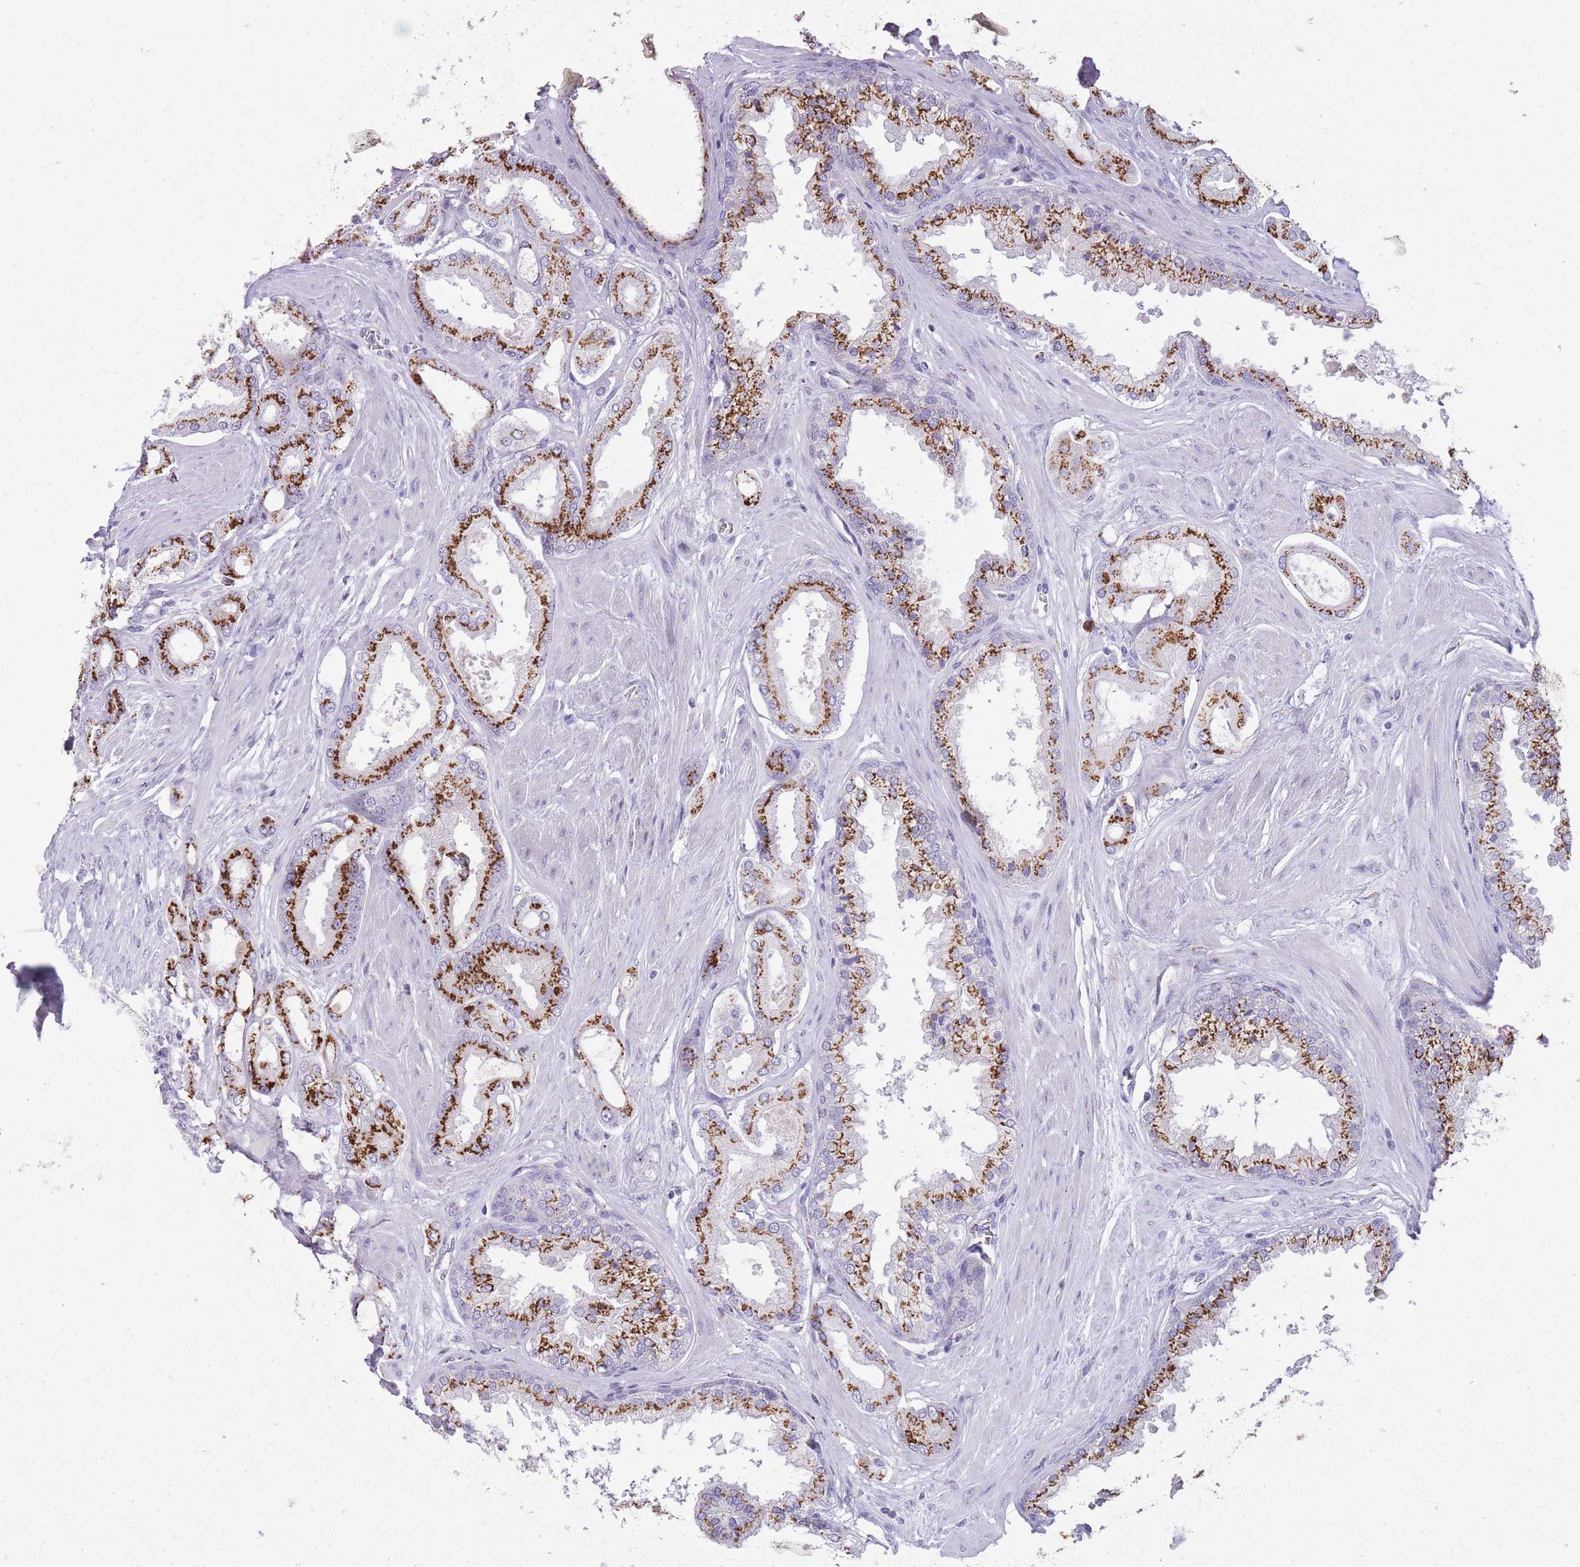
{"staining": {"intensity": "strong", "quantity": ">75%", "location": "cytoplasmic/membranous"}, "tissue": "prostate cancer", "cell_type": "Tumor cells", "image_type": "cancer", "snomed": [{"axis": "morphology", "description": "Adenocarcinoma, Low grade"}, {"axis": "topography", "description": "Prostate"}], "caption": "DAB (3,3'-diaminobenzidine) immunohistochemical staining of human adenocarcinoma (low-grade) (prostate) shows strong cytoplasmic/membranous protein expression in about >75% of tumor cells. The protein is stained brown, and the nuclei are stained in blue (DAB IHC with brightfield microscopy, high magnification).", "gene": "B4GALT2", "patient": {"sex": "male", "age": 42}}